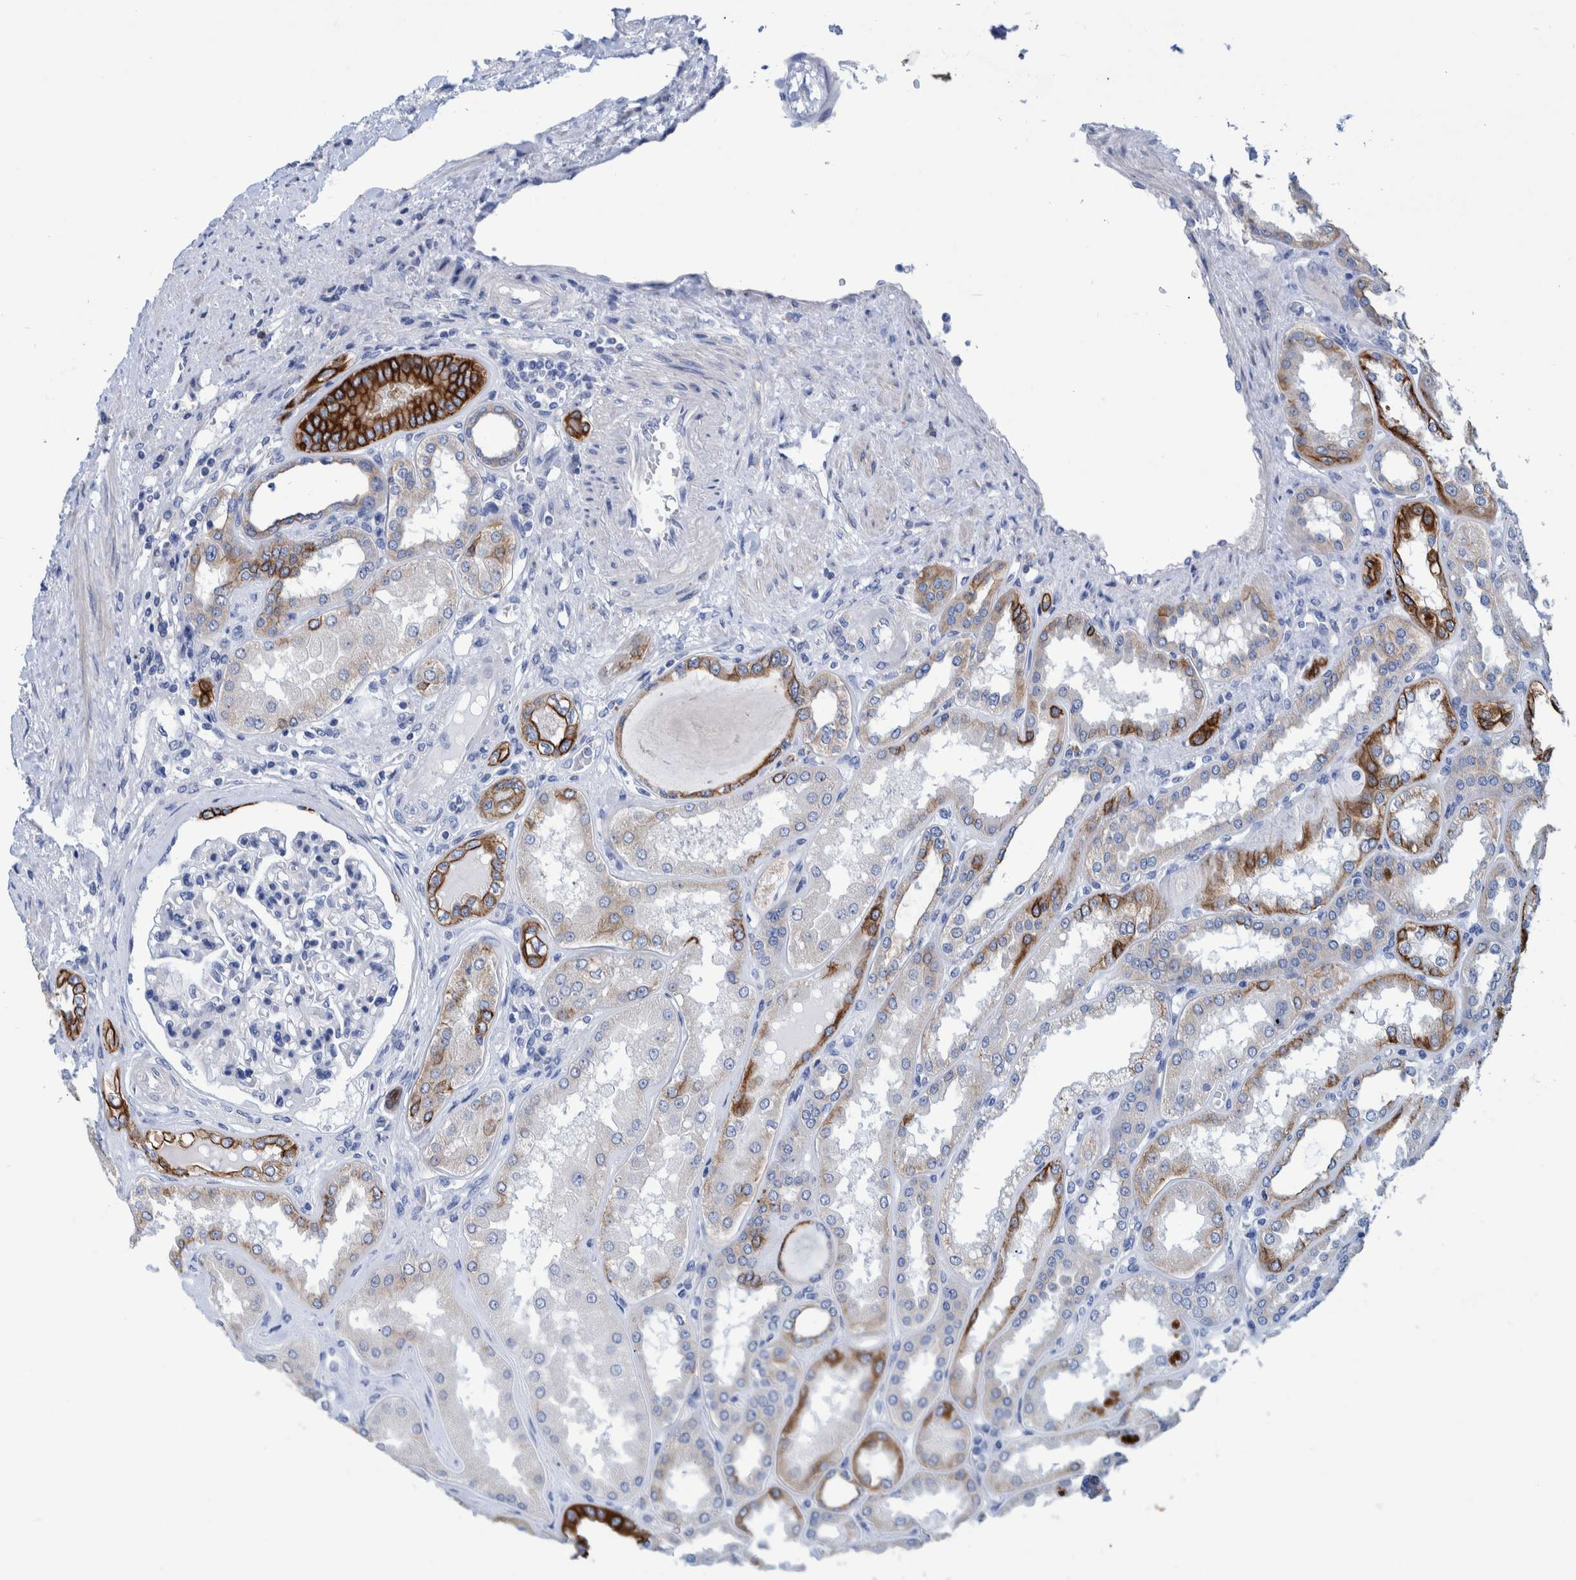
{"staining": {"intensity": "moderate", "quantity": "<25%", "location": "cytoplasmic/membranous"}, "tissue": "kidney", "cell_type": "Cells in glomeruli", "image_type": "normal", "snomed": [{"axis": "morphology", "description": "Normal tissue, NOS"}, {"axis": "topography", "description": "Kidney"}], "caption": "Kidney stained with immunohistochemistry (IHC) demonstrates moderate cytoplasmic/membranous expression in about <25% of cells in glomeruli. The staining is performed using DAB (3,3'-diaminobenzidine) brown chromogen to label protein expression. The nuclei are counter-stained blue using hematoxylin.", "gene": "MKS1", "patient": {"sex": "female", "age": 56}}